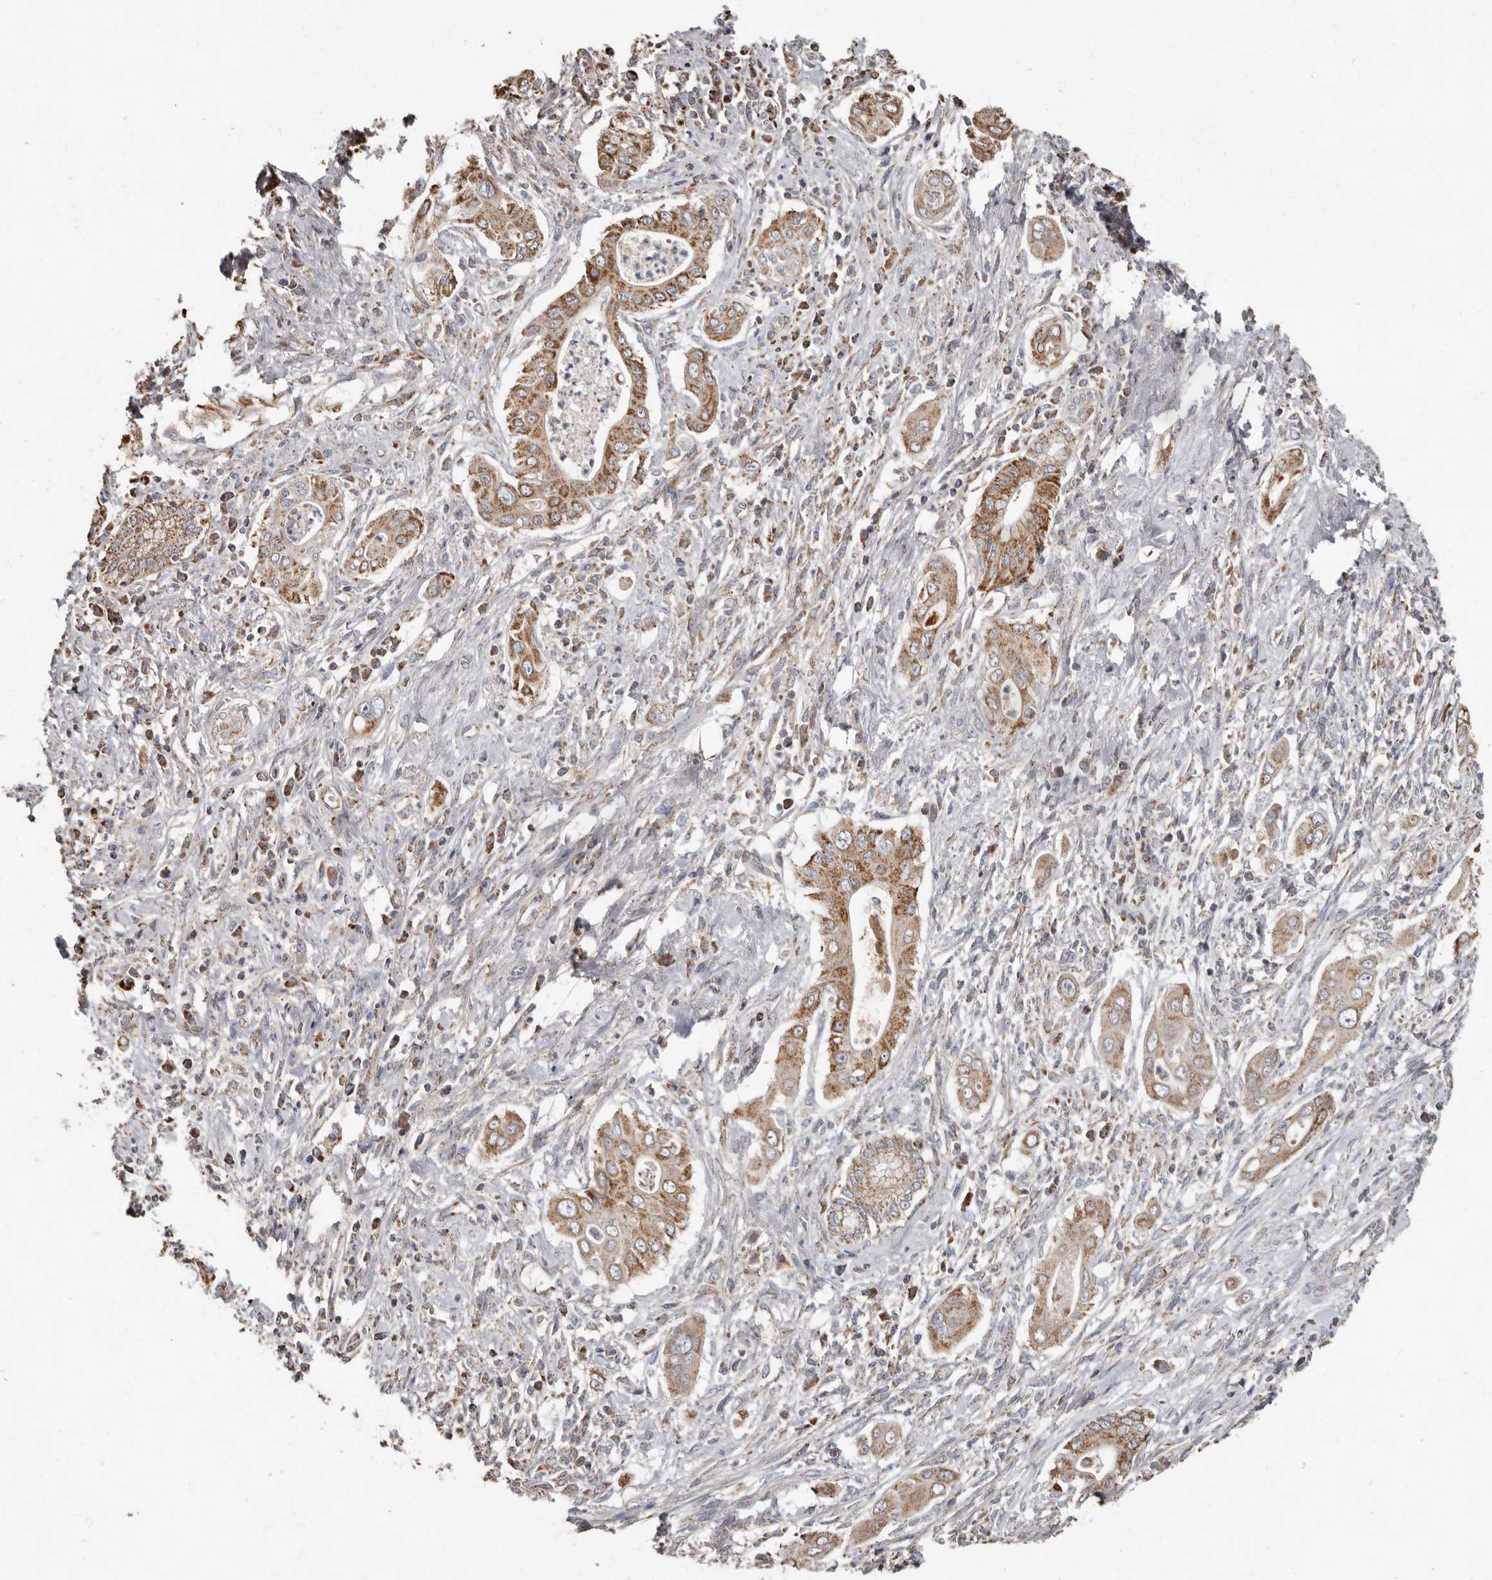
{"staining": {"intensity": "moderate", "quantity": ">75%", "location": "cytoplasmic/membranous"}, "tissue": "pancreatic cancer", "cell_type": "Tumor cells", "image_type": "cancer", "snomed": [{"axis": "morphology", "description": "Adenocarcinoma, NOS"}, {"axis": "topography", "description": "Pancreas"}], "caption": "Immunohistochemistry photomicrograph of neoplastic tissue: human pancreatic cancer (adenocarcinoma) stained using IHC shows medium levels of moderate protein expression localized specifically in the cytoplasmic/membranous of tumor cells, appearing as a cytoplasmic/membranous brown color.", "gene": "KIF26B", "patient": {"sex": "male", "age": 58}}